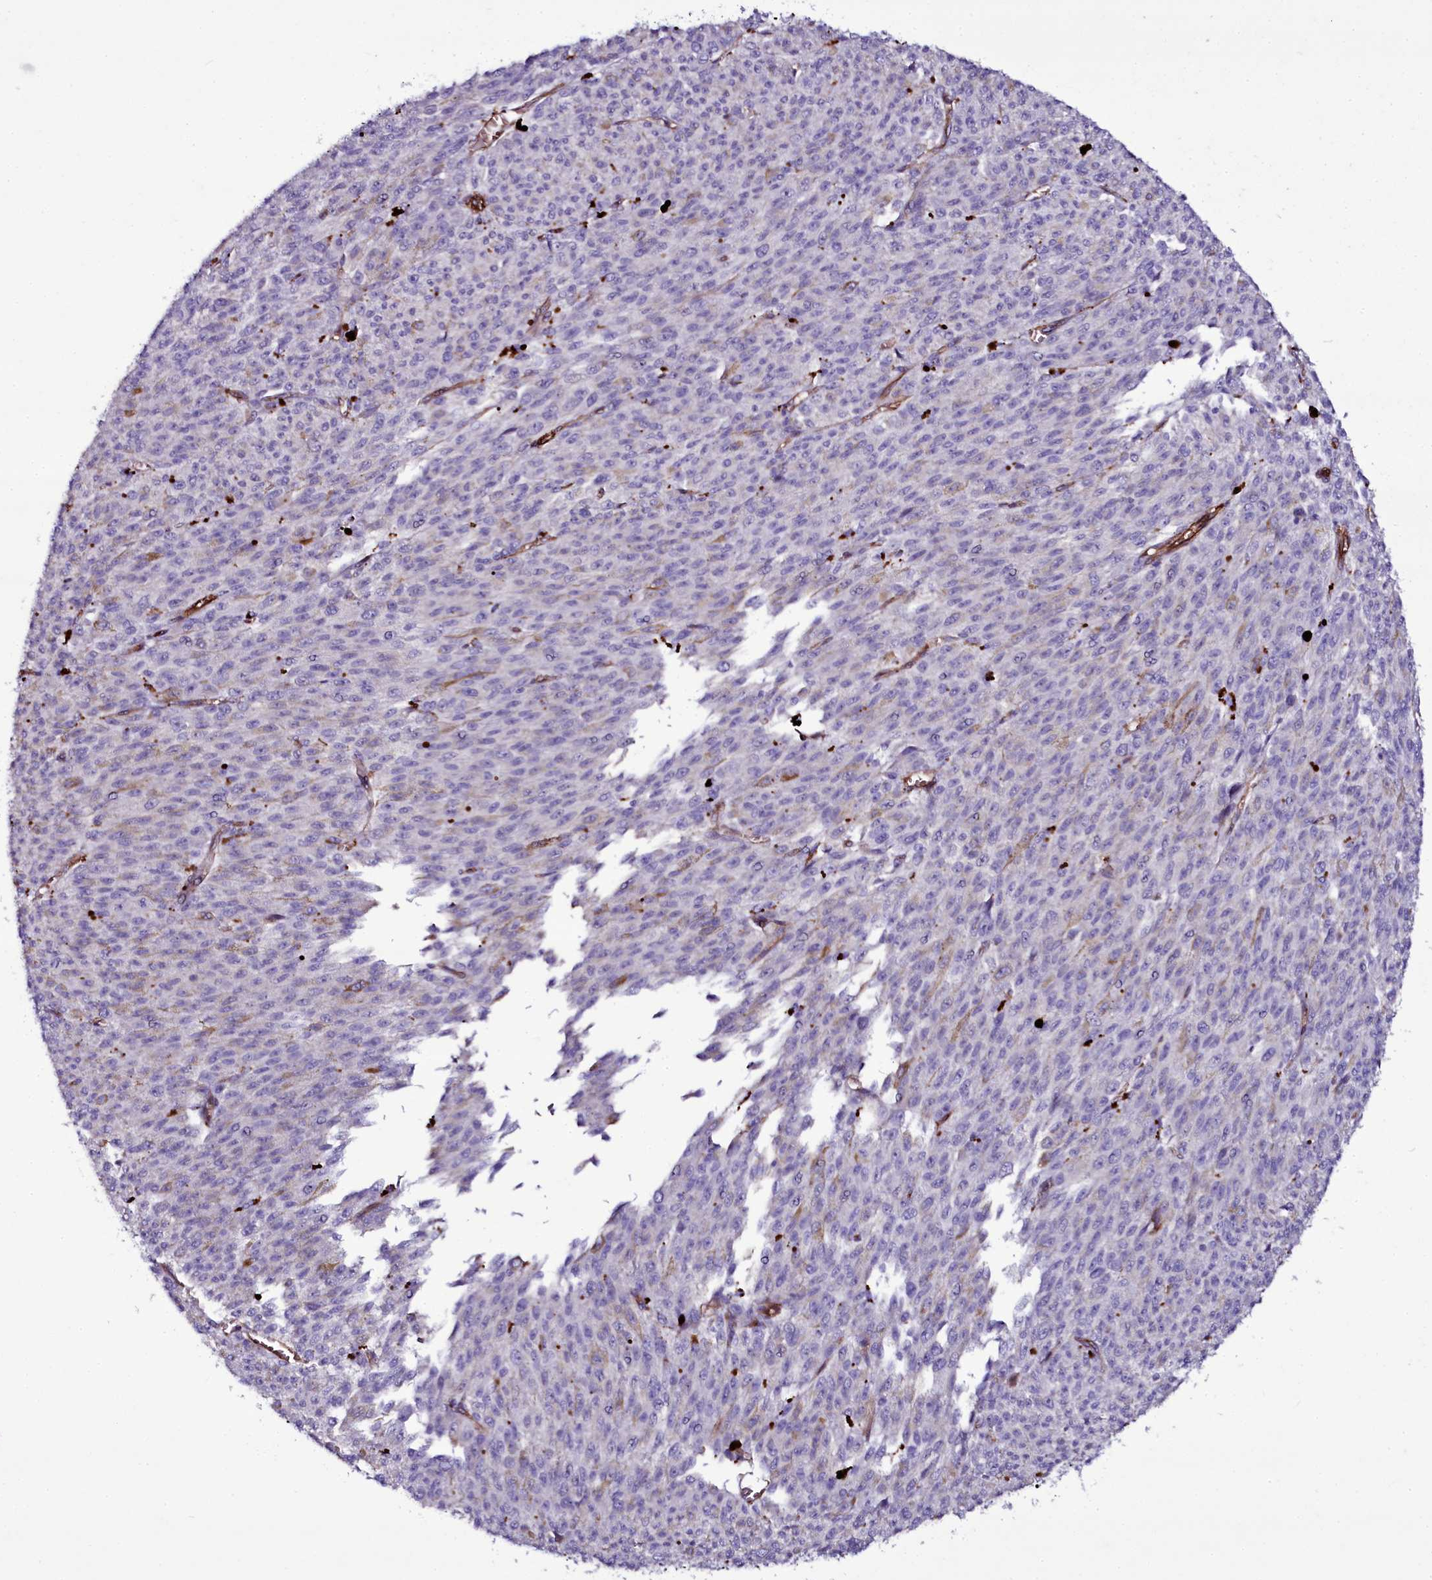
{"staining": {"intensity": "negative", "quantity": "none", "location": "none"}, "tissue": "melanoma", "cell_type": "Tumor cells", "image_type": "cancer", "snomed": [{"axis": "morphology", "description": "Malignant melanoma, NOS"}, {"axis": "topography", "description": "Skin"}], "caption": "Protein analysis of melanoma exhibits no significant staining in tumor cells.", "gene": "MEX3C", "patient": {"sex": "female", "age": 52}}